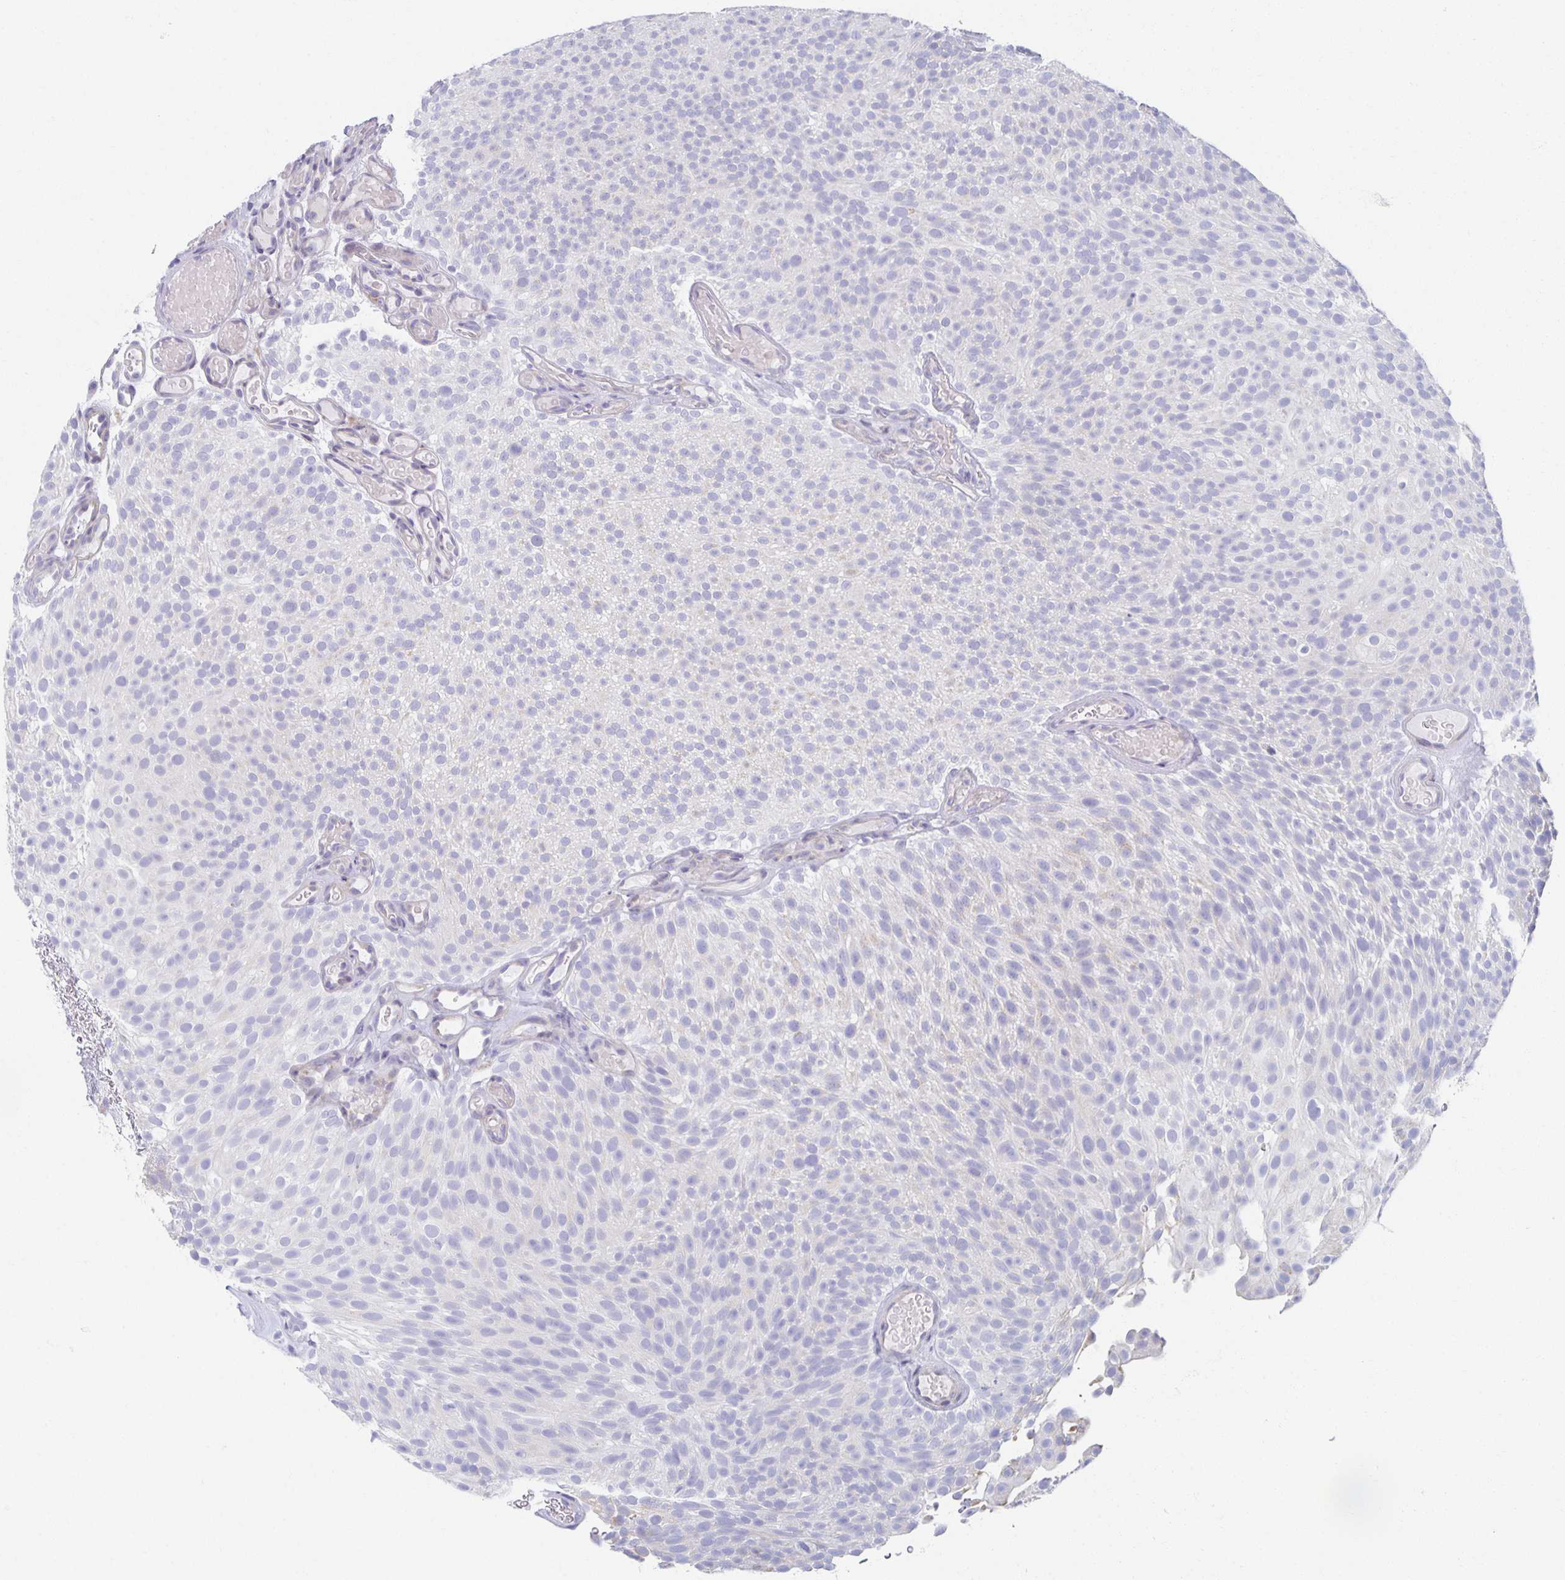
{"staining": {"intensity": "negative", "quantity": "none", "location": "none"}, "tissue": "urothelial cancer", "cell_type": "Tumor cells", "image_type": "cancer", "snomed": [{"axis": "morphology", "description": "Urothelial carcinoma, Low grade"}, {"axis": "topography", "description": "Urinary bladder"}], "caption": "High power microscopy photomicrograph of an immunohistochemistry (IHC) histopathology image of urothelial carcinoma (low-grade), revealing no significant staining in tumor cells.", "gene": "TEX44", "patient": {"sex": "male", "age": 78}}